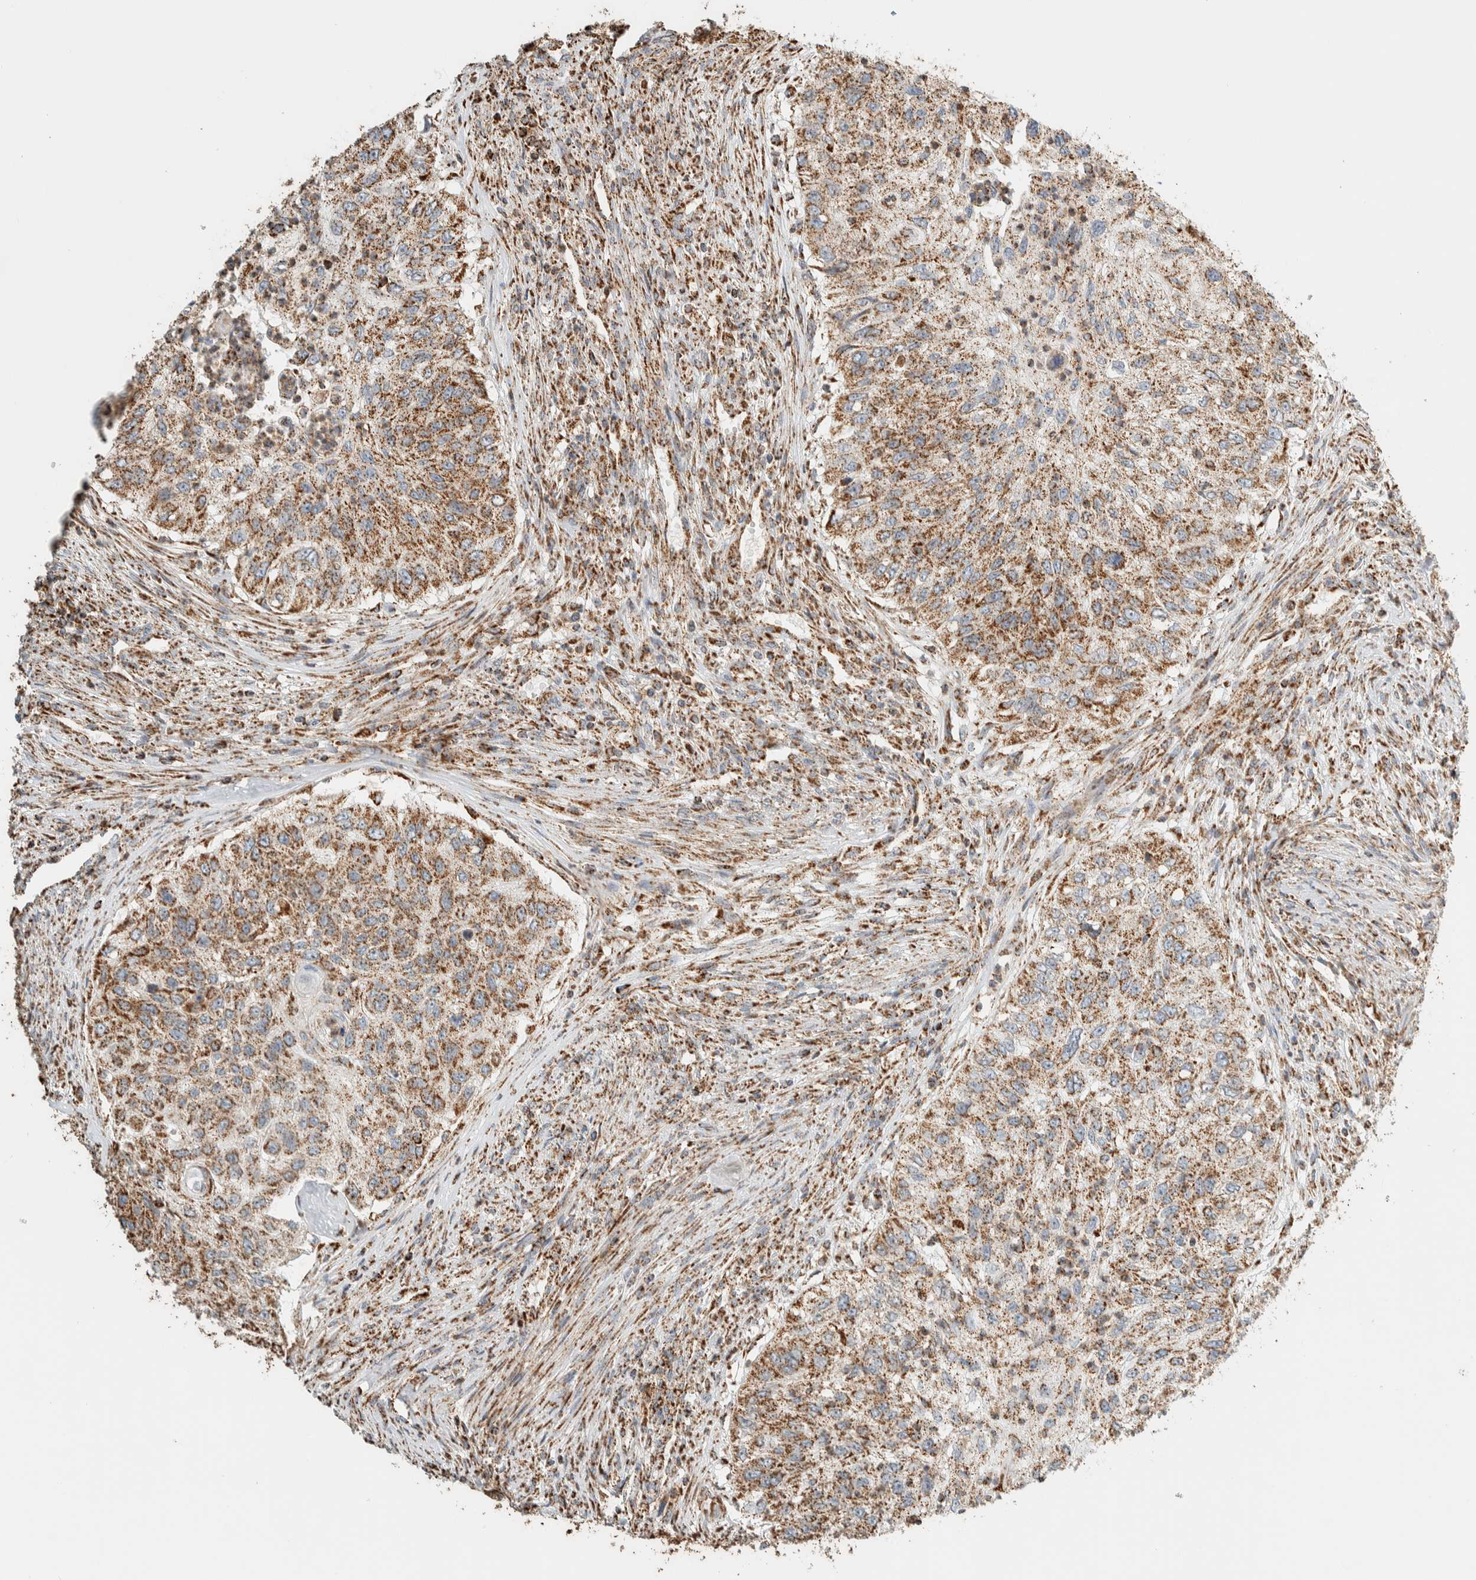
{"staining": {"intensity": "moderate", "quantity": ">75%", "location": "cytoplasmic/membranous"}, "tissue": "urothelial cancer", "cell_type": "Tumor cells", "image_type": "cancer", "snomed": [{"axis": "morphology", "description": "Urothelial carcinoma, High grade"}, {"axis": "topography", "description": "Urinary bladder"}], "caption": "Human urothelial carcinoma (high-grade) stained for a protein (brown) shows moderate cytoplasmic/membranous positive expression in about >75% of tumor cells.", "gene": "ZNF454", "patient": {"sex": "female", "age": 60}}